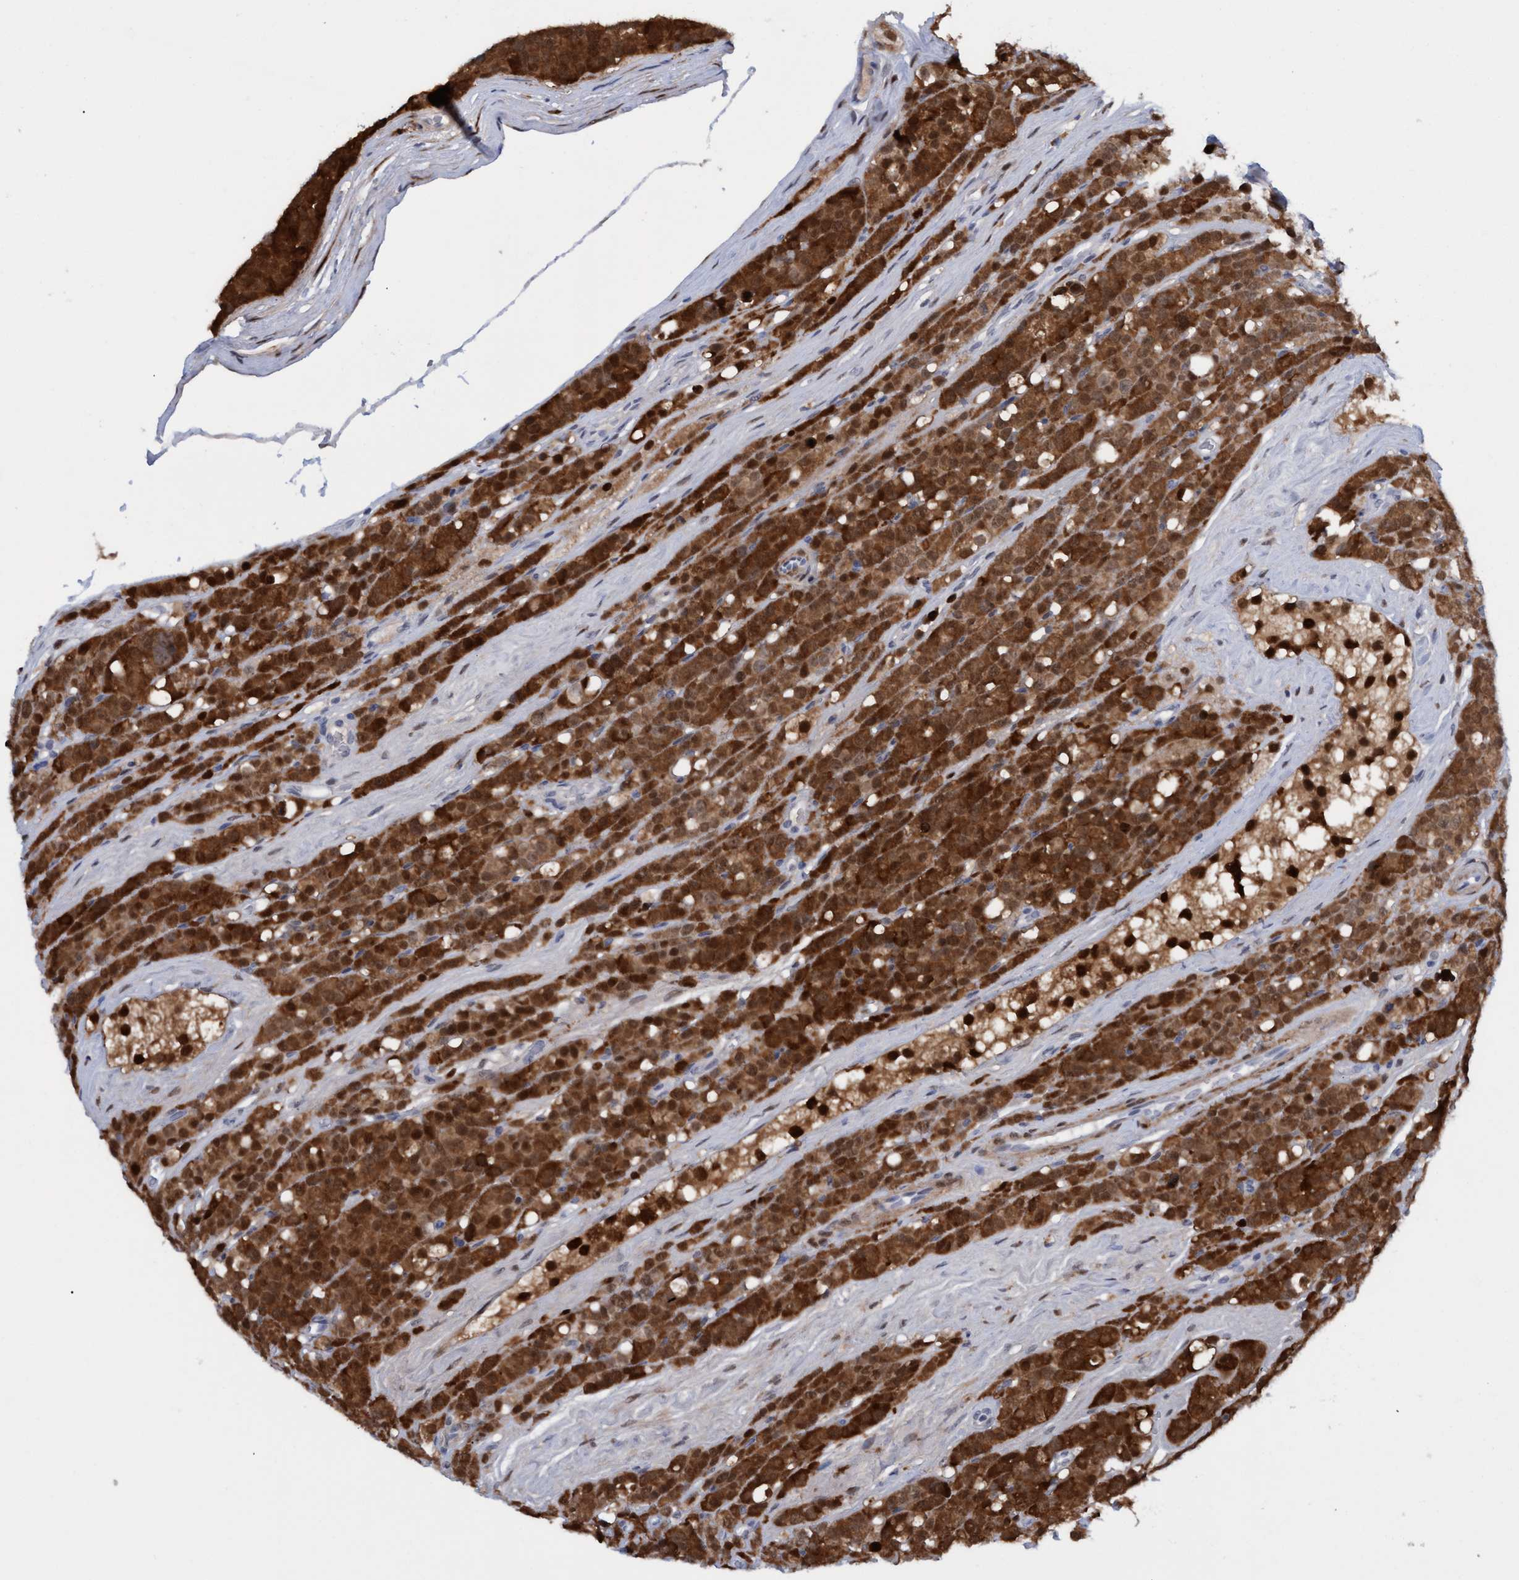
{"staining": {"intensity": "strong", "quantity": ">75%", "location": "cytoplasmic/membranous"}, "tissue": "testis cancer", "cell_type": "Tumor cells", "image_type": "cancer", "snomed": [{"axis": "morphology", "description": "Seminoma, NOS"}, {"axis": "topography", "description": "Testis"}], "caption": "Tumor cells display high levels of strong cytoplasmic/membranous expression in about >75% of cells in testis seminoma. (Stains: DAB (3,3'-diaminobenzidine) in brown, nuclei in blue, Microscopy: brightfield microscopy at high magnification).", "gene": "PINX1", "patient": {"sex": "male", "age": 71}}